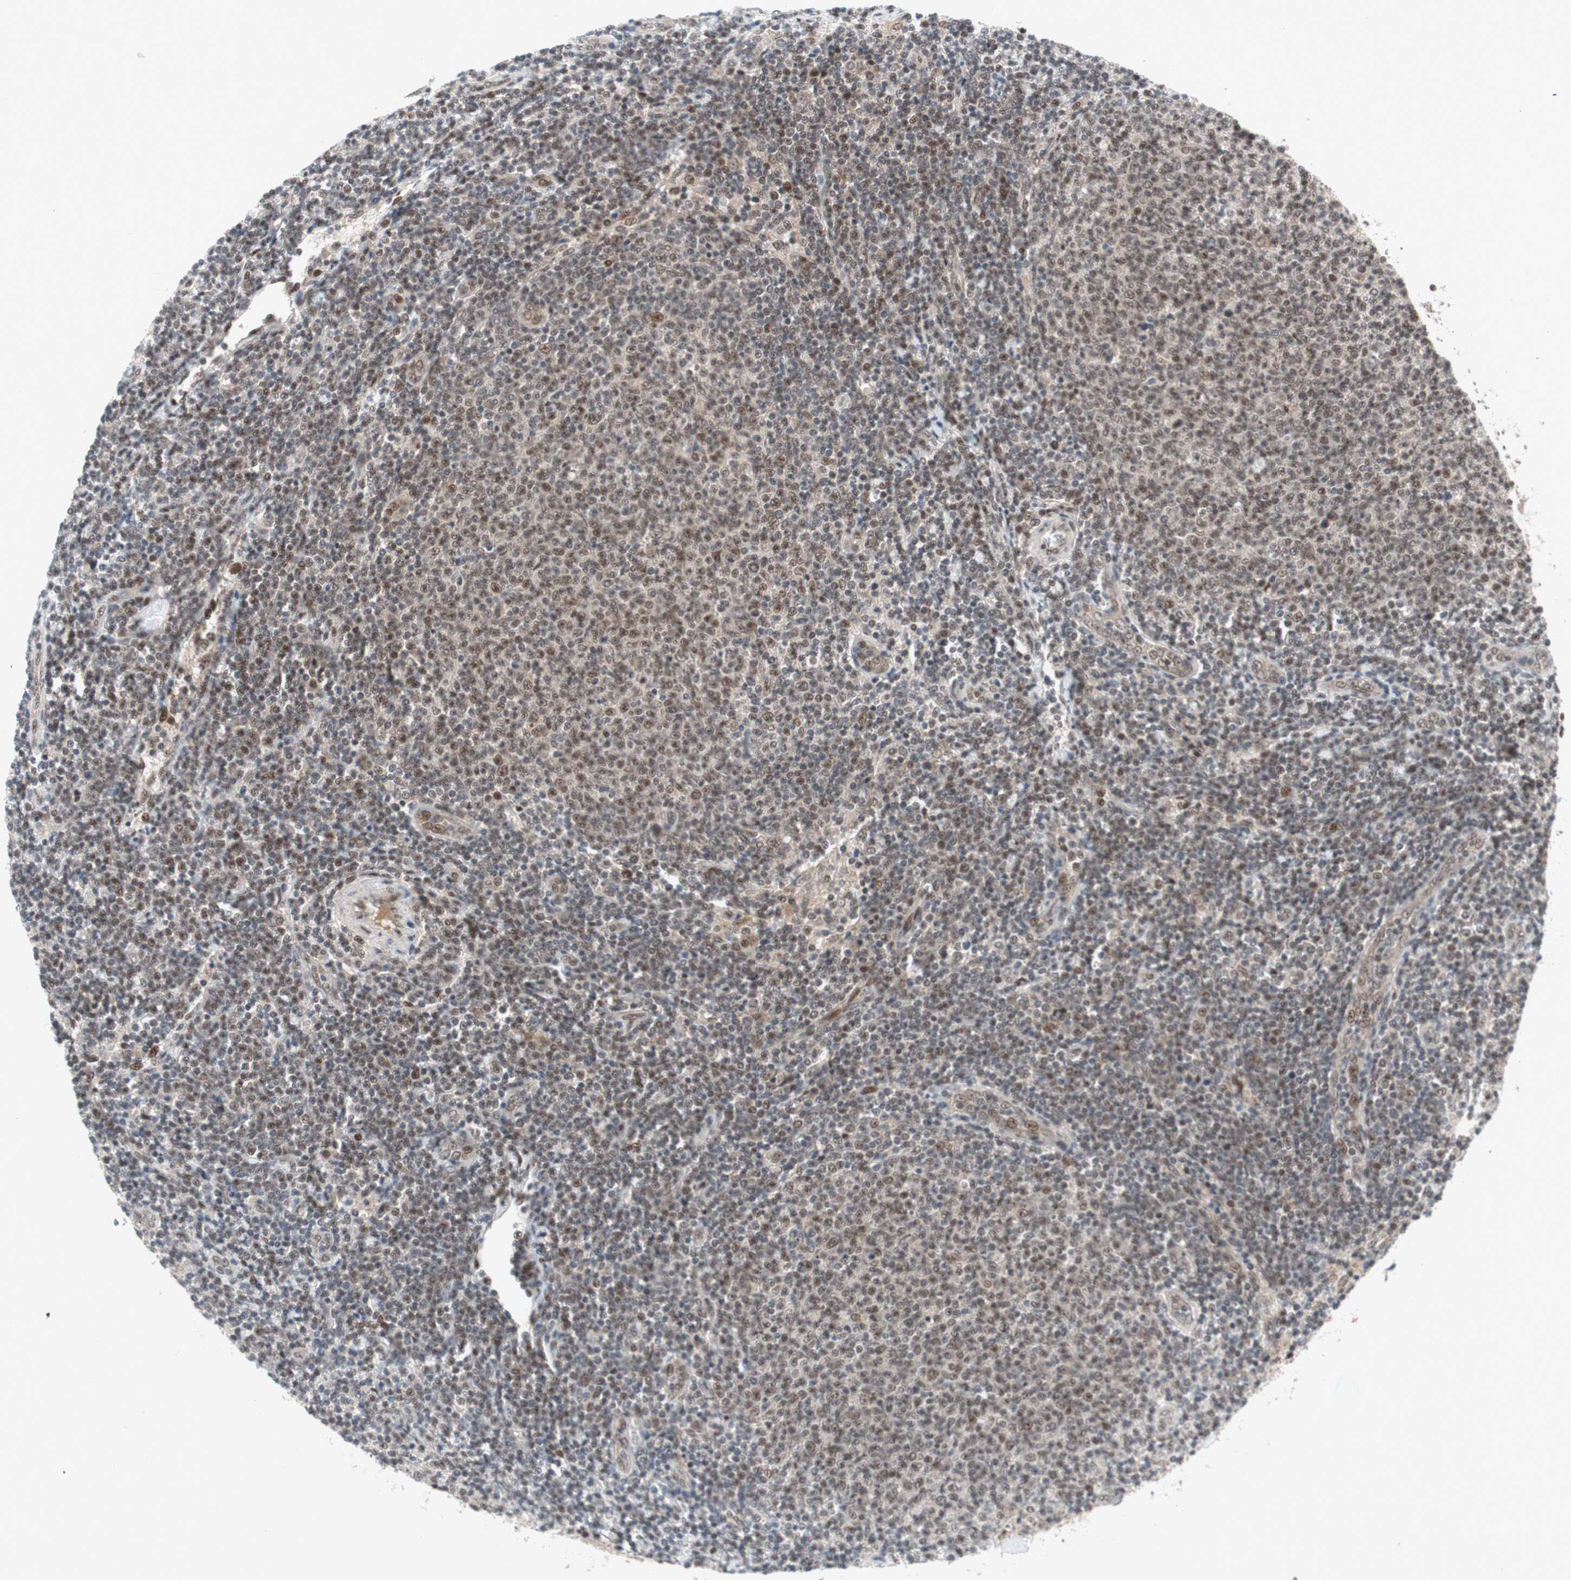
{"staining": {"intensity": "weak", "quantity": "25%-75%", "location": "nuclear"}, "tissue": "lymphoma", "cell_type": "Tumor cells", "image_type": "cancer", "snomed": [{"axis": "morphology", "description": "Malignant lymphoma, non-Hodgkin's type, Low grade"}, {"axis": "topography", "description": "Lymph node"}], "caption": "A brown stain highlights weak nuclear expression of a protein in human lymphoma tumor cells.", "gene": "TCF12", "patient": {"sex": "male", "age": 66}}